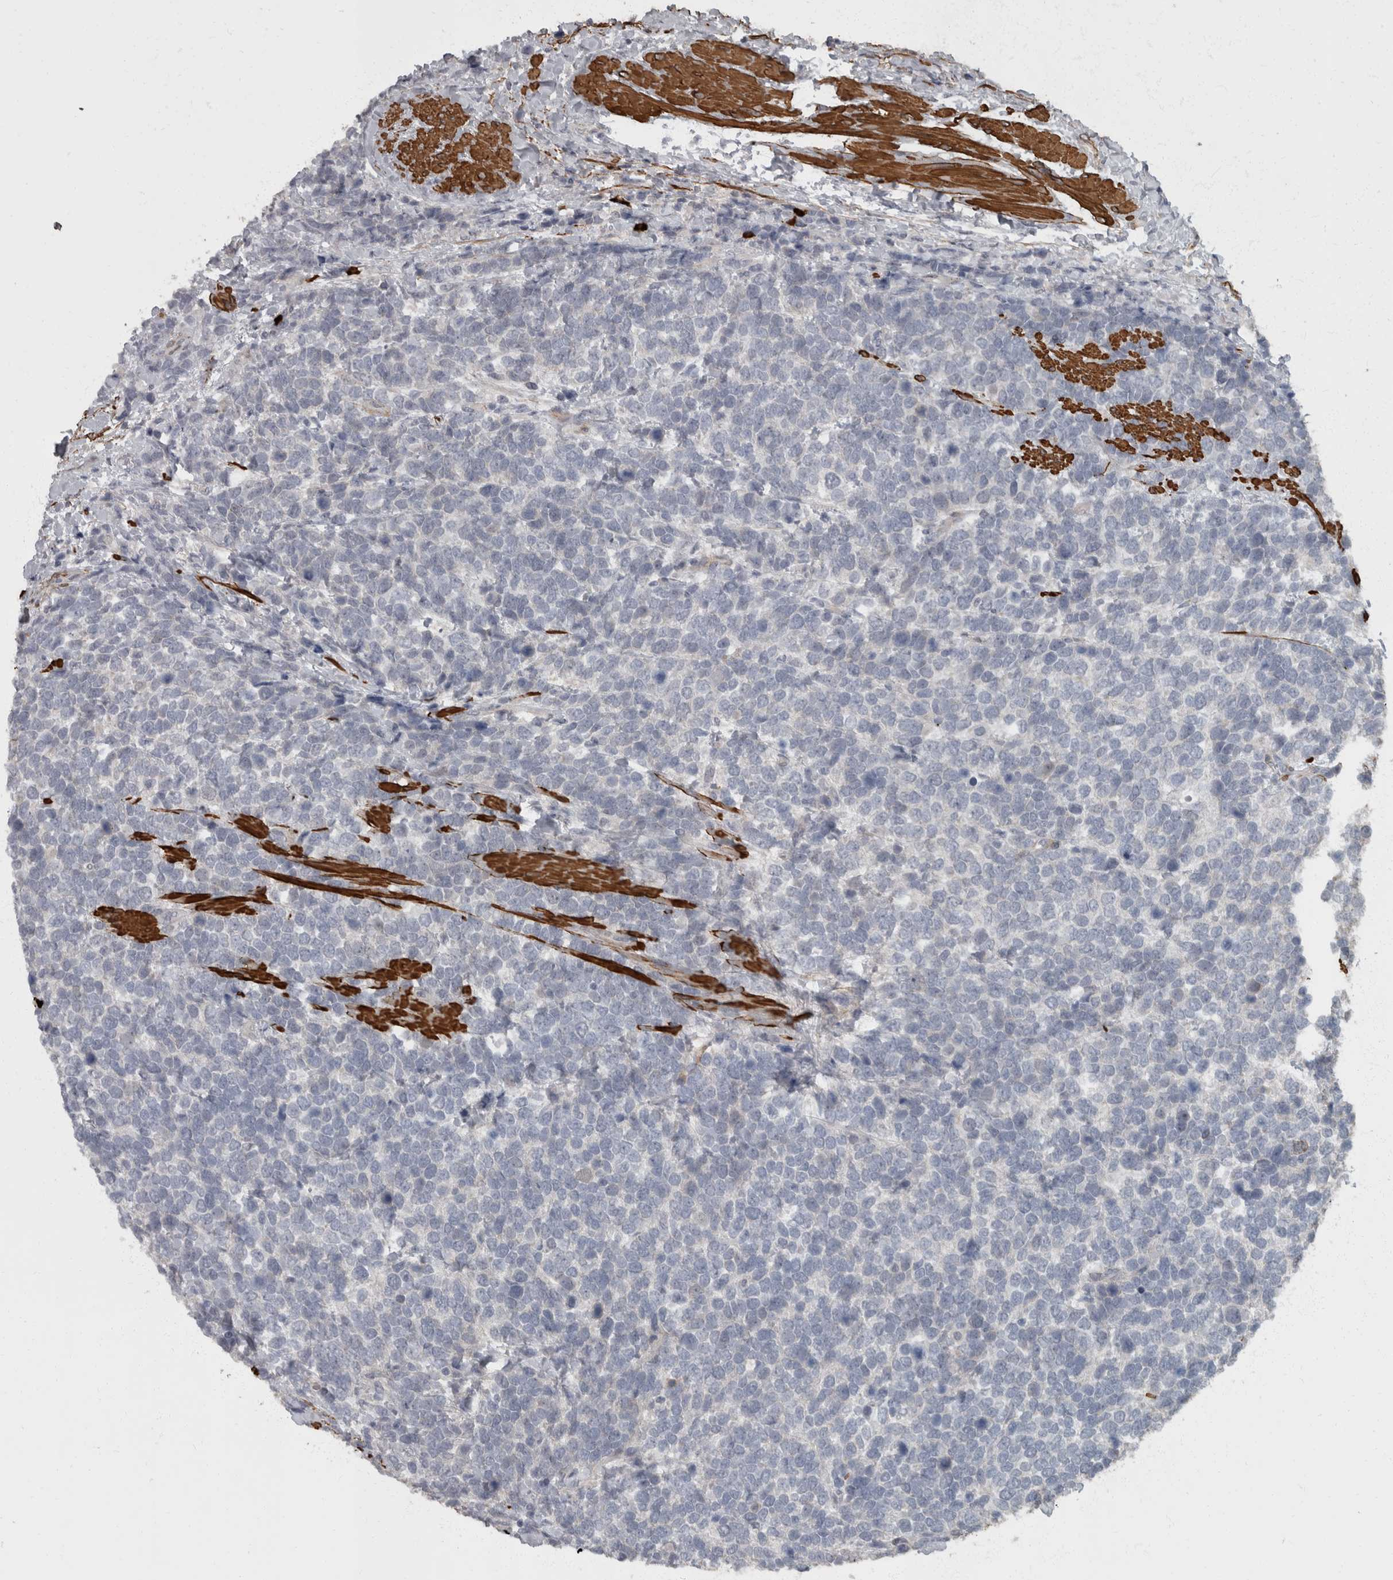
{"staining": {"intensity": "negative", "quantity": "none", "location": "none"}, "tissue": "urothelial cancer", "cell_type": "Tumor cells", "image_type": "cancer", "snomed": [{"axis": "morphology", "description": "Urothelial carcinoma, High grade"}, {"axis": "topography", "description": "Urinary bladder"}], "caption": "Photomicrograph shows no significant protein expression in tumor cells of high-grade urothelial carcinoma.", "gene": "MASTL", "patient": {"sex": "female", "age": 82}}